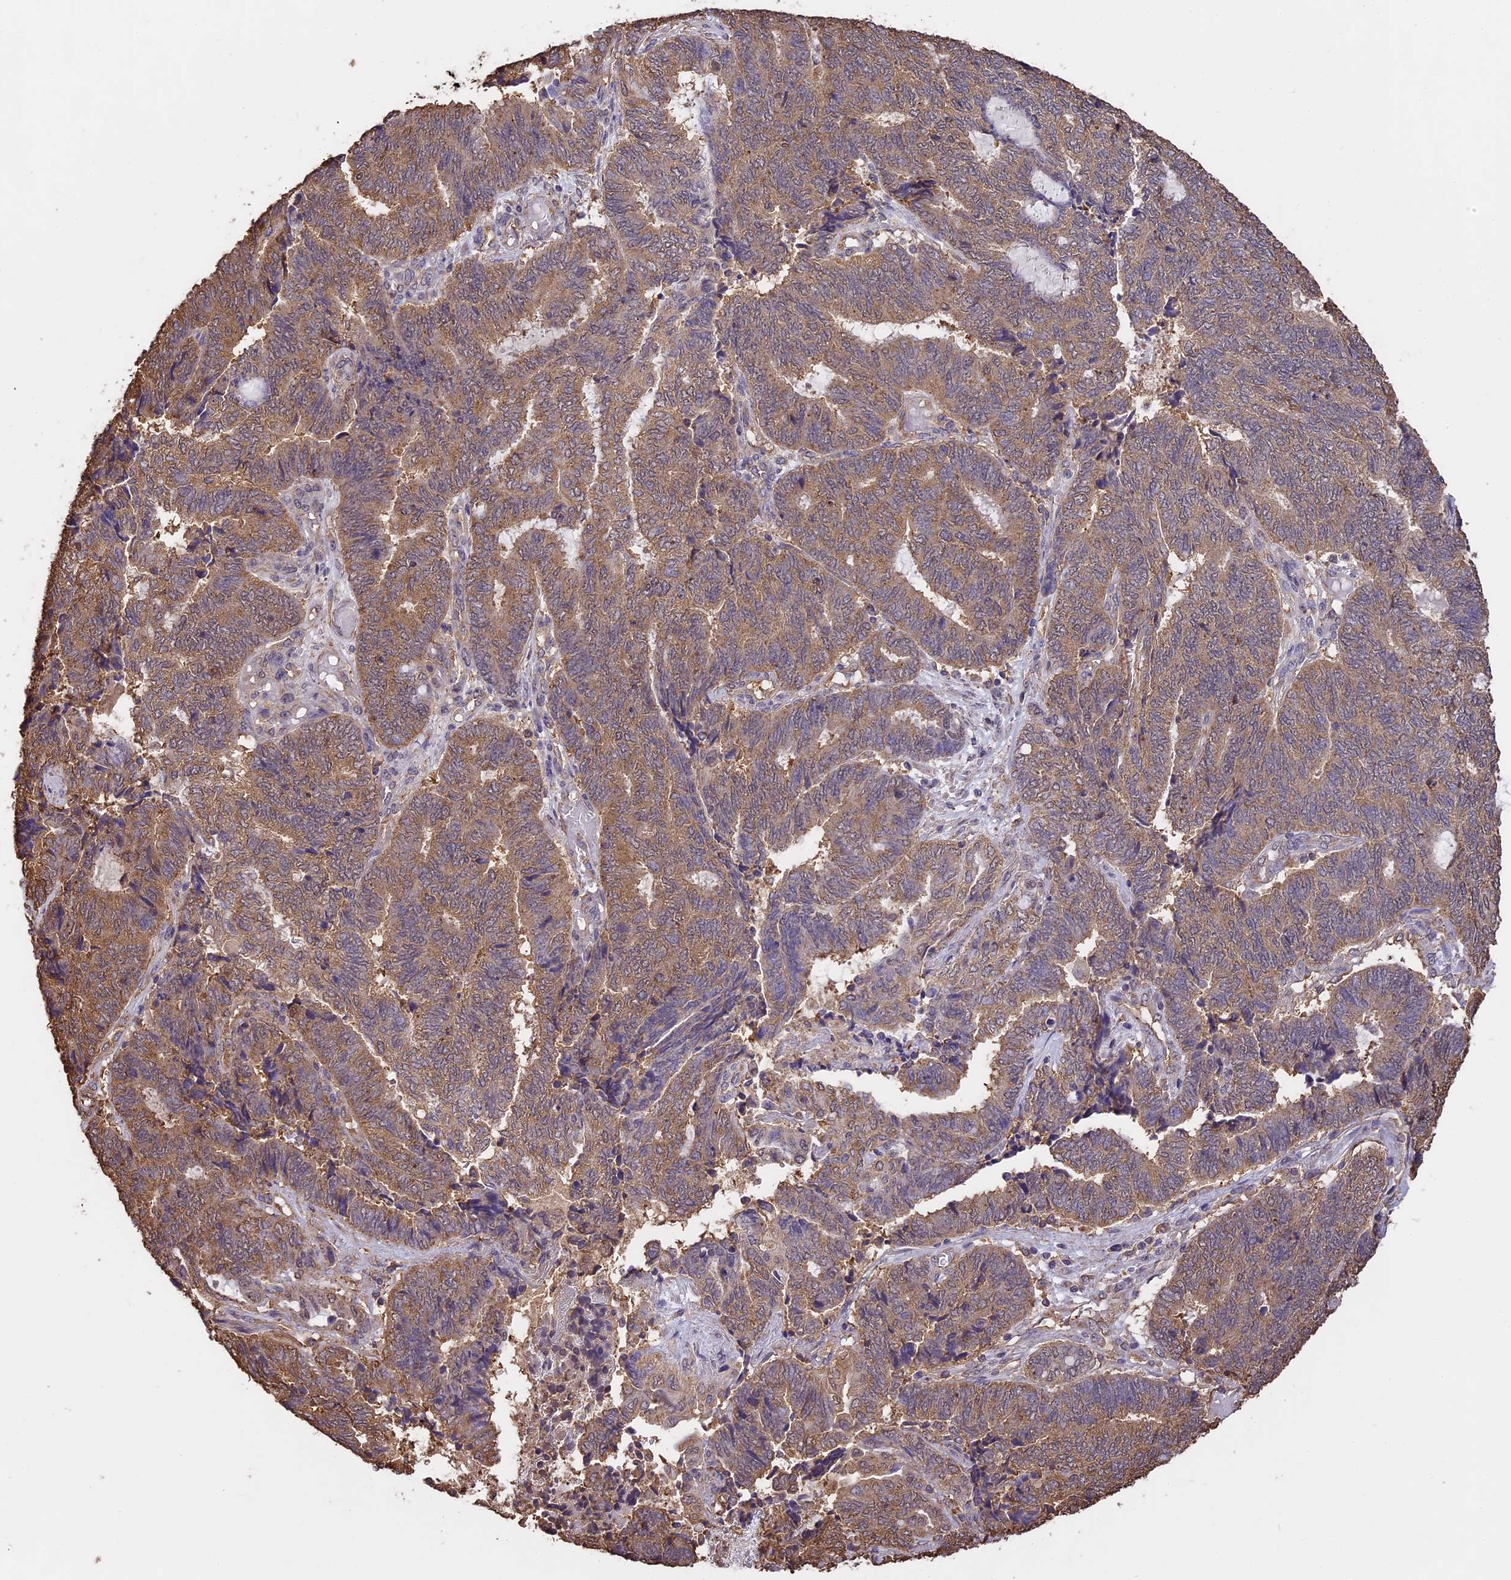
{"staining": {"intensity": "weak", "quantity": ">75%", "location": "cytoplasmic/membranous"}, "tissue": "endometrial cancer", "cell_type": "Tumor cells", "image_type": "cancer", "snomed": [{"axis": "morphology", "description": "Adenocarcinoma, NOS"}, {"axis": "topography", "description": "Uterus"}, {"axis": "topography", "description": "Endometrium"}], "caption": "A high-resolution histopathology image shows IHC staining of endometrial adenocarcinoma, which displays weak cytoplasmic/membranous positivity in approximately >75% of tumor cells. The staining is performed using DAB (3,3'-diaminobenzidine) brown chromogen to label protein expression. The nuclei are counter-stained blue using hematoxylin.", "gene": "ARHGAP19", "patient": {"sex": "female", "age": 70}}